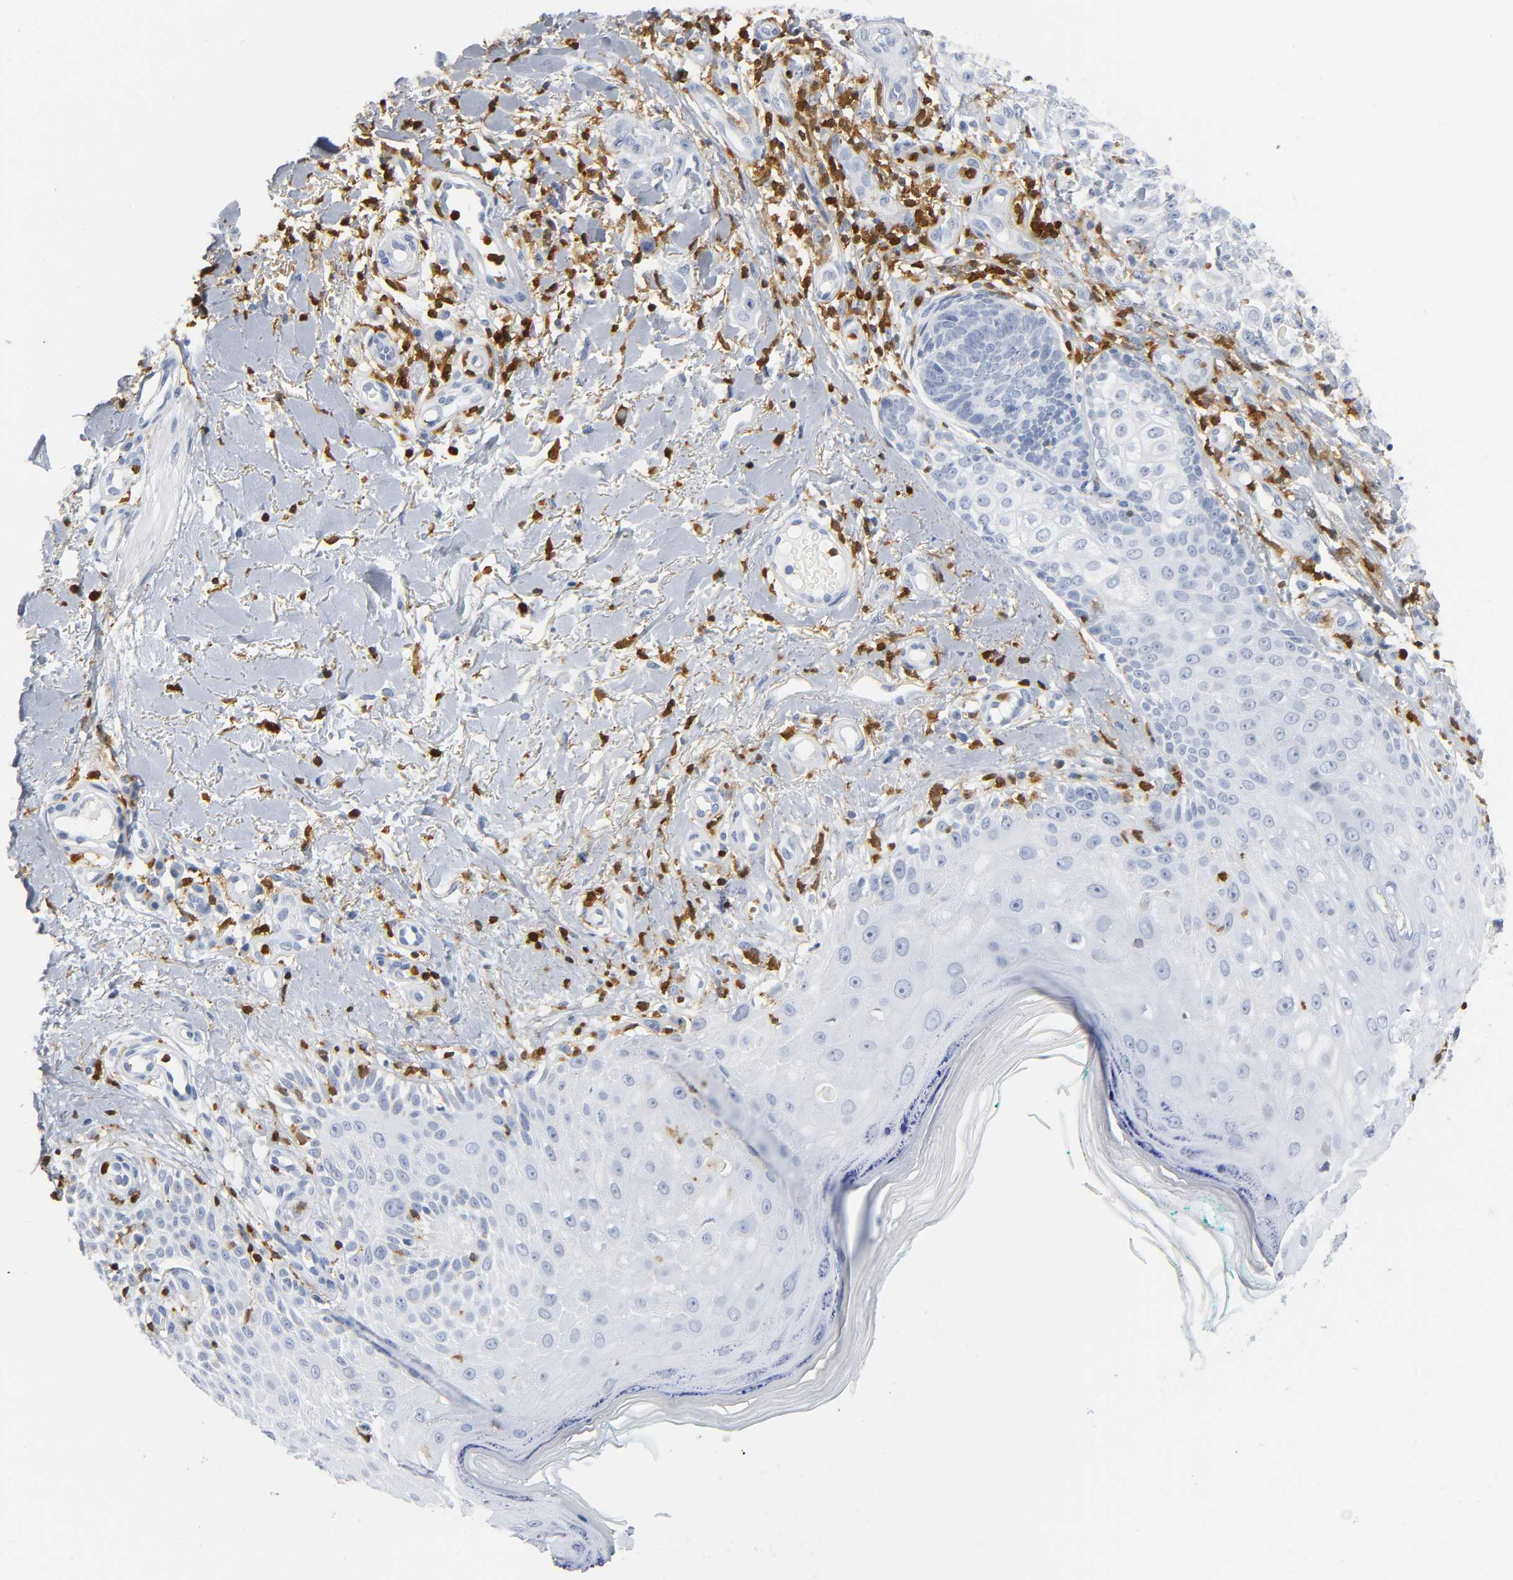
{"staining": {"intensity": "negative", "quantity": "none", "location": "none"}, "tissue": "skin cancer", "cell_type": "Tumor cells", "image_type": "cancer", "snomed": [{"axis": "morphology", "description": "Squamous cell carcinoma, NOS"}, {"axis": "topography", "description": "Skin"}], "caption": "Tumor cells show no significant protein positivity in squamous cell carcinoma (skin).", "gene": "DOK2", "patient": {"sex": "female", "age": 42}}